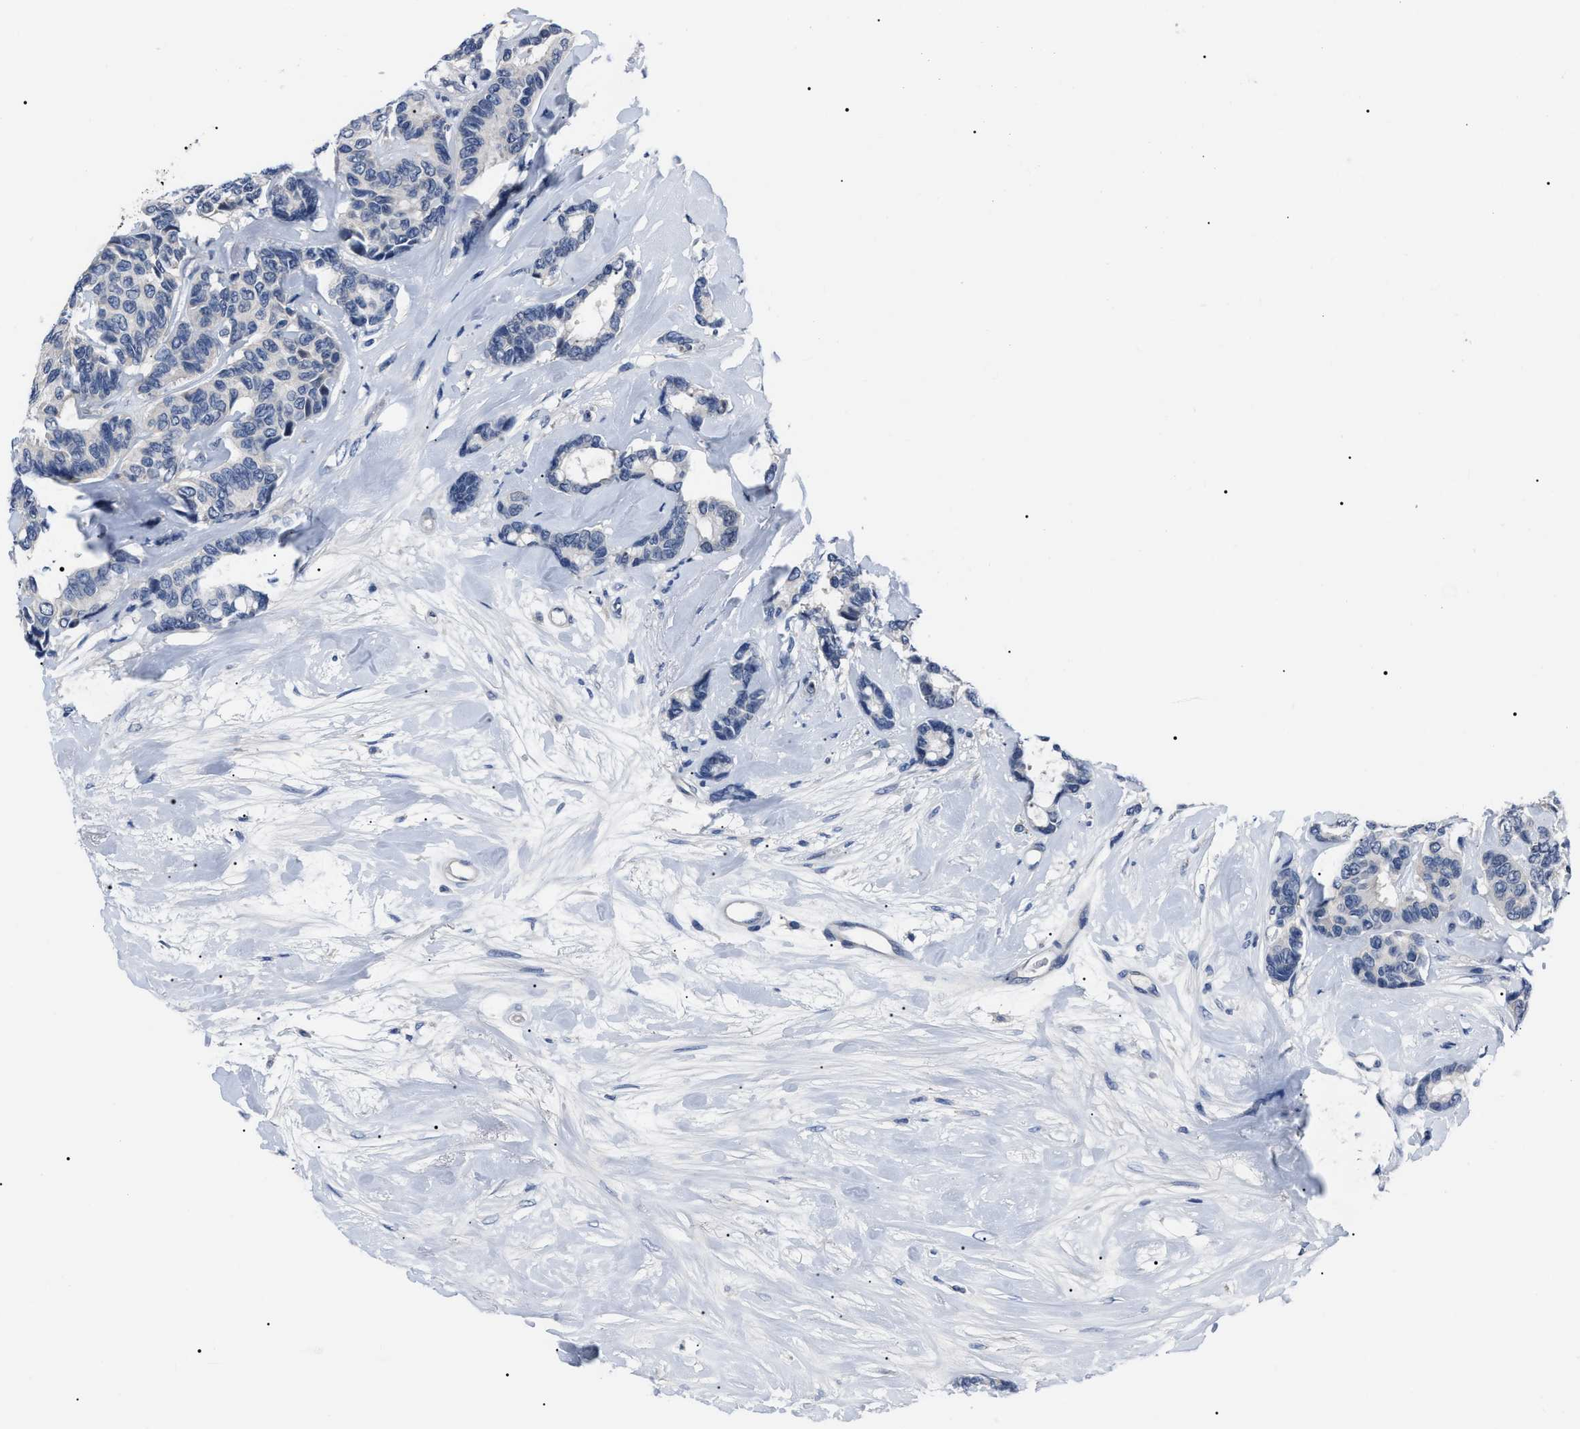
{"staining": {"intensity": "negative", "quantity": "none", "location": "none"}, "tissue": "breast cancer", "cell_type": "Tumor cells", "image_type": "cancer", "snomed": [{"axis": "morphology", "description": "Duct carcinoma"}, {"axis": "topography", "description": "Breast"}], "caption": "IHC of breast invasive ductal carcinoma exhibits no positivity in tumor cells. The staining was performed using DAB (3,3'-diaminobenzidine) to visualize the protein expression in brown, while the nuclei were stained in blue with hematoxylin (Magnification: 20x).", "gene": "LRWD1", "patient": {"sex": "female", "age": 87}}